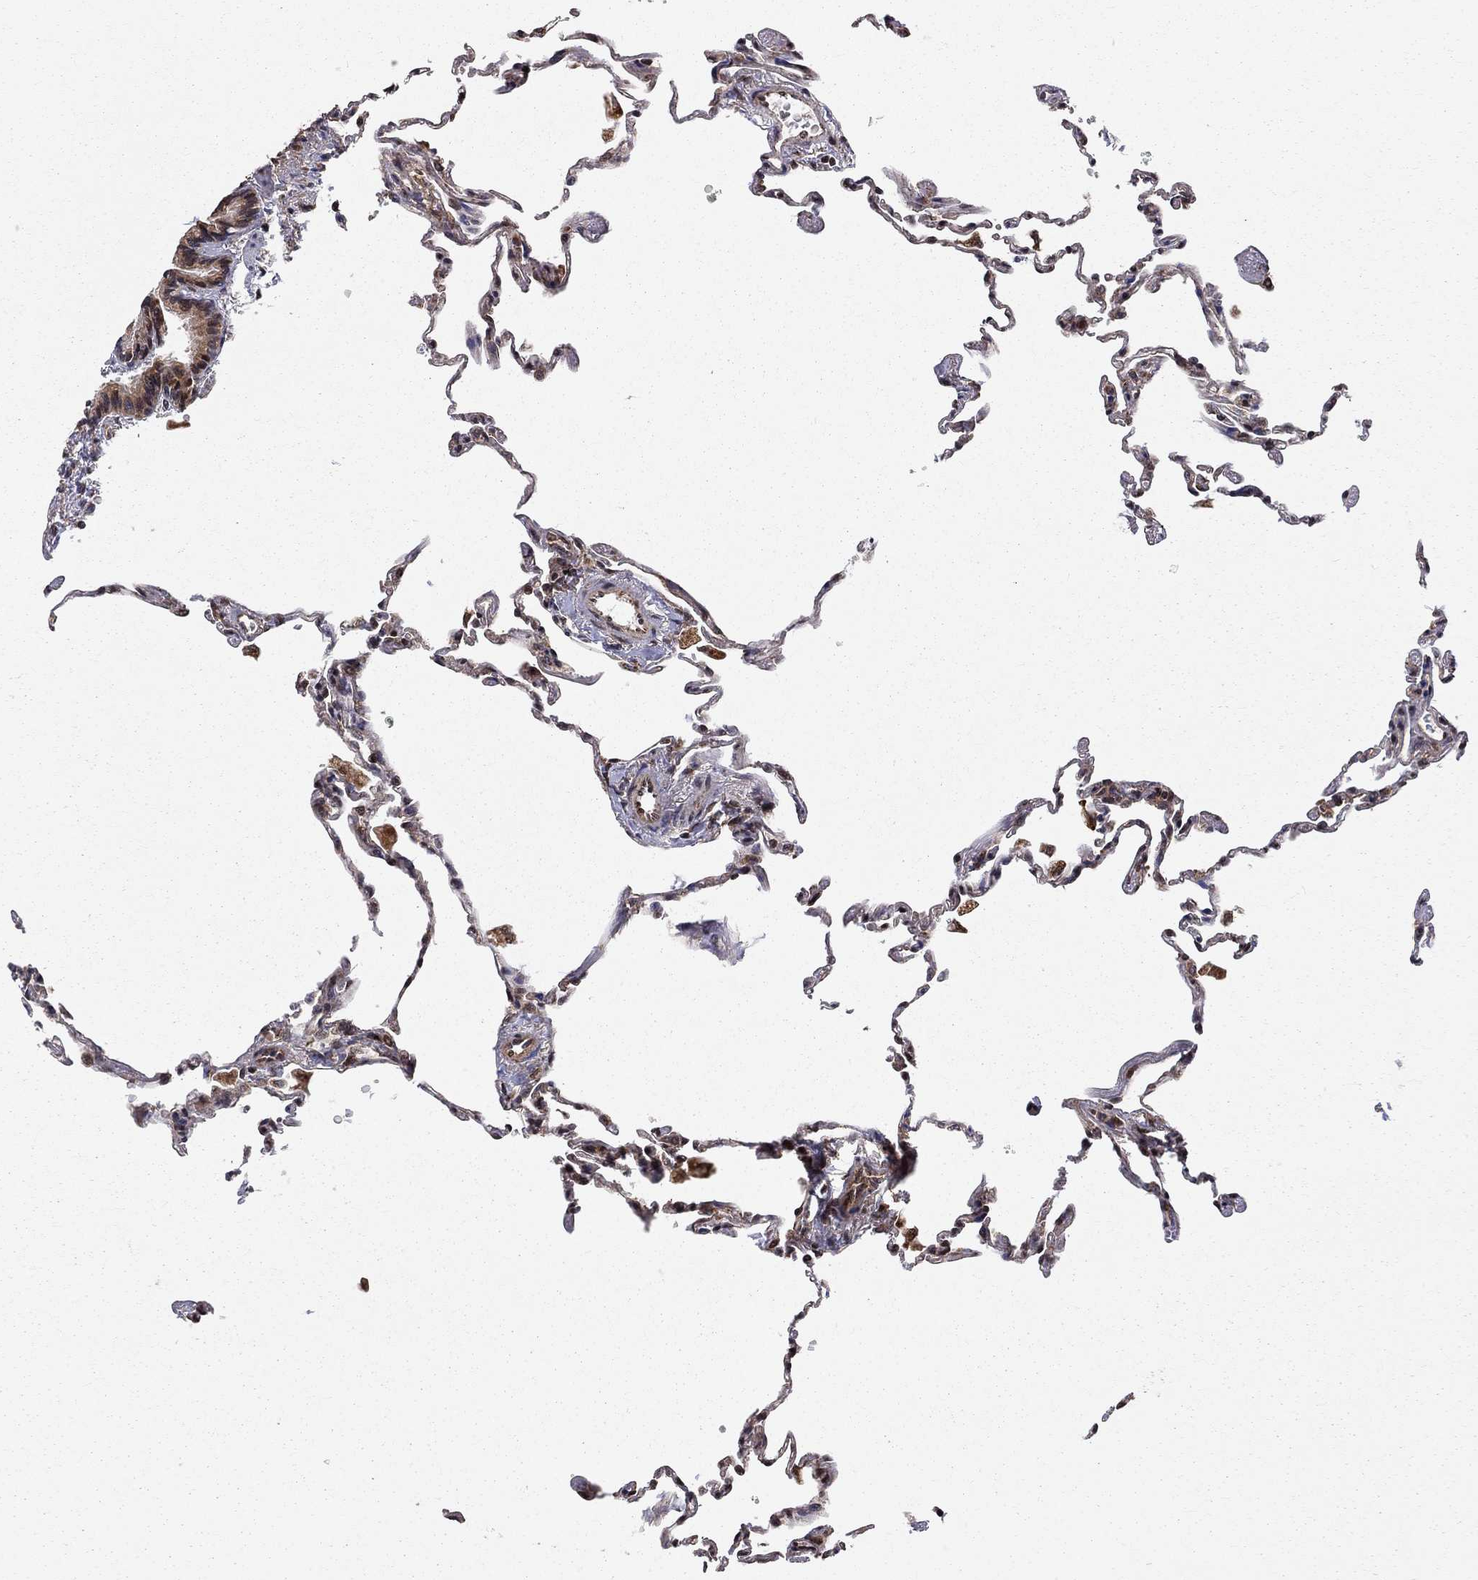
{"staining": {"intensity": "strong", "quantity": "25%-75%", "location": "cytoplasmic/membranous,nuclear"}, "tissue": "lung", "cell_type": "Alveolar cells", "image_type": "normal", "snomed": [{"axis": "morphology", "description": "Normal tissue, NOS"}, {"axis": "topography", "description": "Lung"}], "caption": "A micrograph showing strong cytoplasmic/membranous,nuclear staining in about 25%-75% of alveolar cells in unremarkable lung, as visualized by brown immunohistochemical staining.", "gene": "ELOB", "patient": {"sex": "female", "age": 57}}